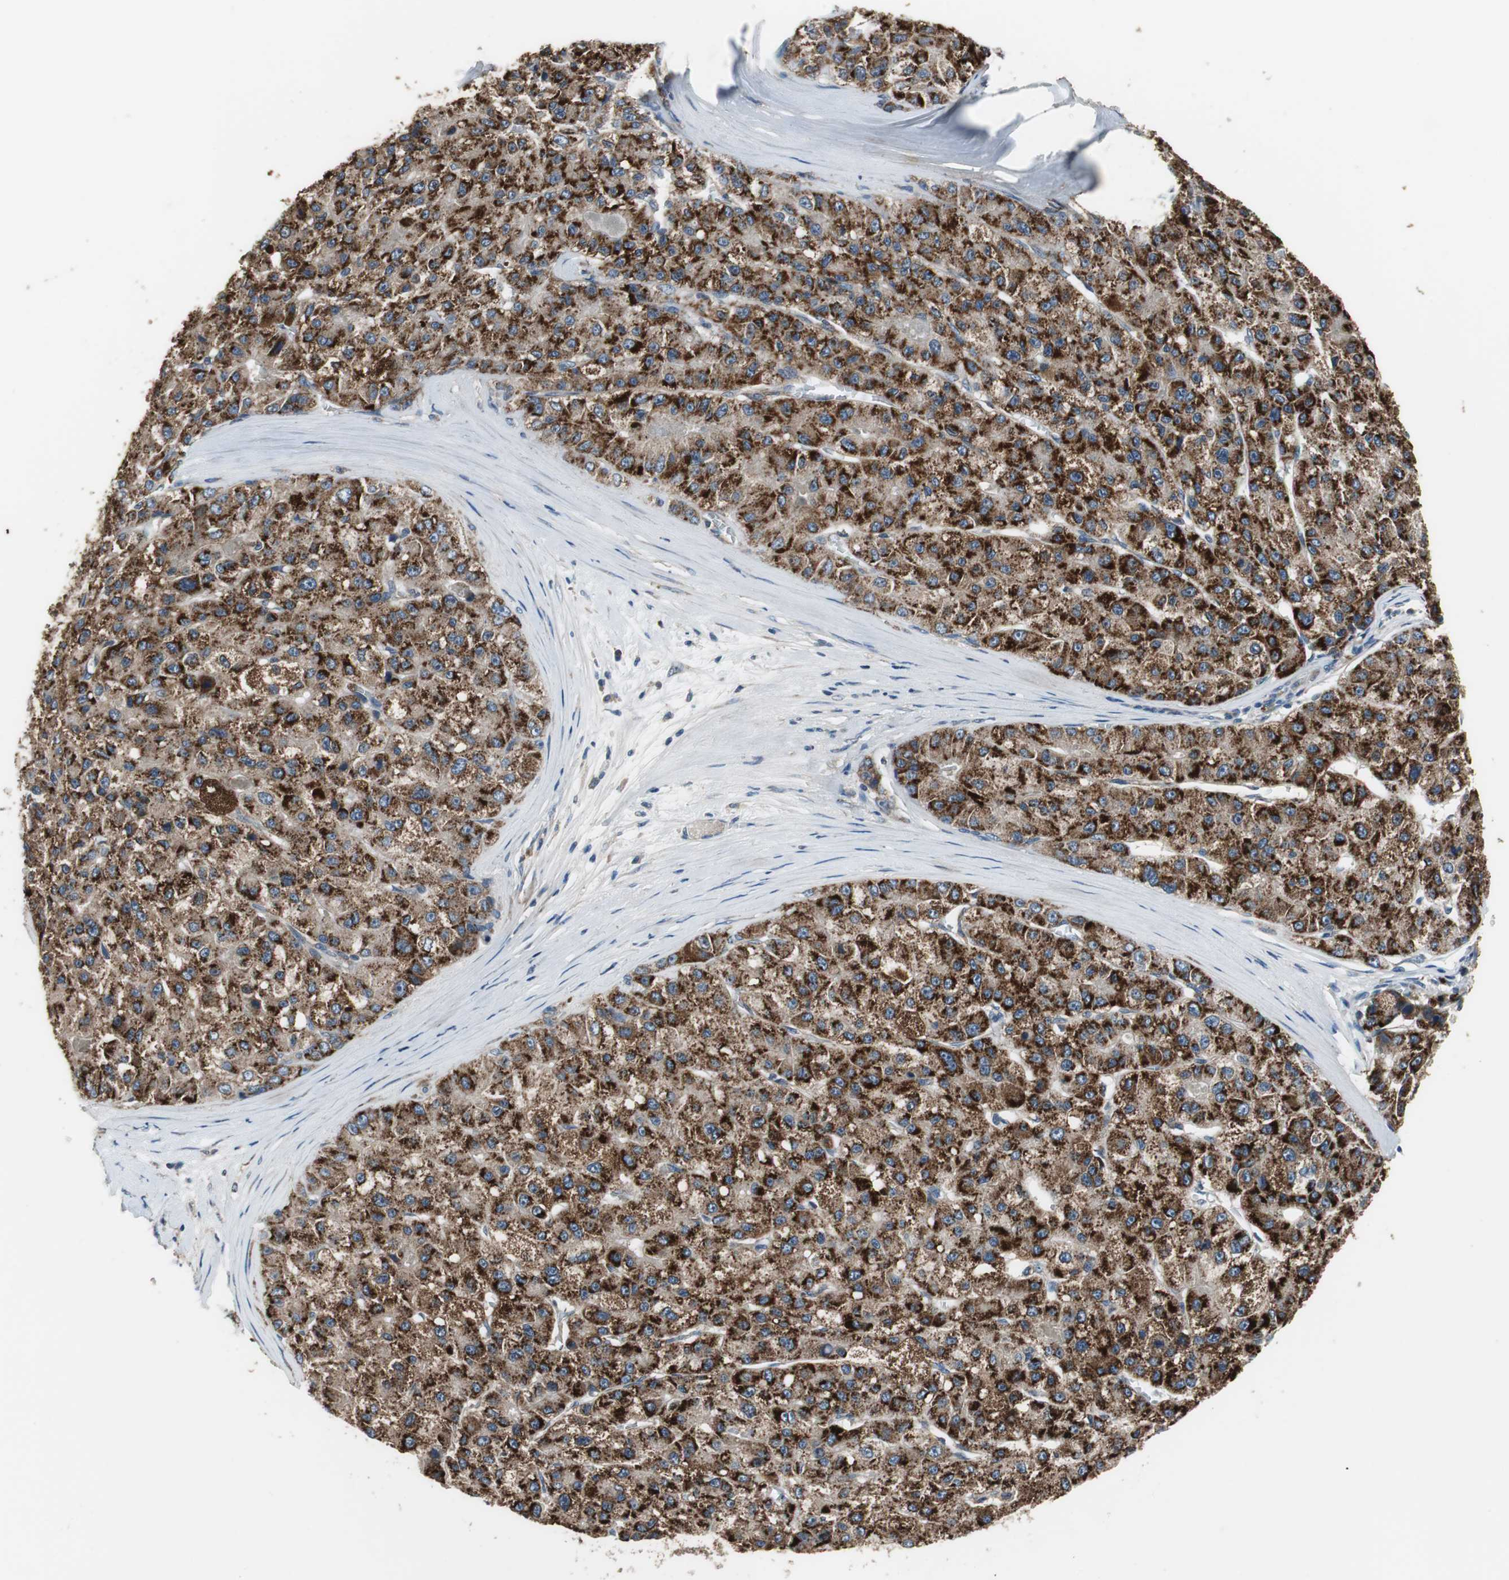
{"staining": {"intensity": "strong", "quantity": ">75%", "location": "cytoplasmic/membranous"}, "tissue": "liver cancer", "cell_type": "Tumor cells", "image_type": "cancer", "snomed": [{"axis": "morphology", "description": "Carcinoma, Hepatocellular, NOS"}, {"axis": "topography", "description": "Liver"}], "caption": "IHC (DAB (3,3'-diaminobenzidine)) staining of human liver cancer (hepatocellular carcinoma) displays strong cytoplasmic/membranous protein staining in approximately >75% of tumor cells.", "gene": "PI4KB", "patient": {"sex": "male", "age": 80}}